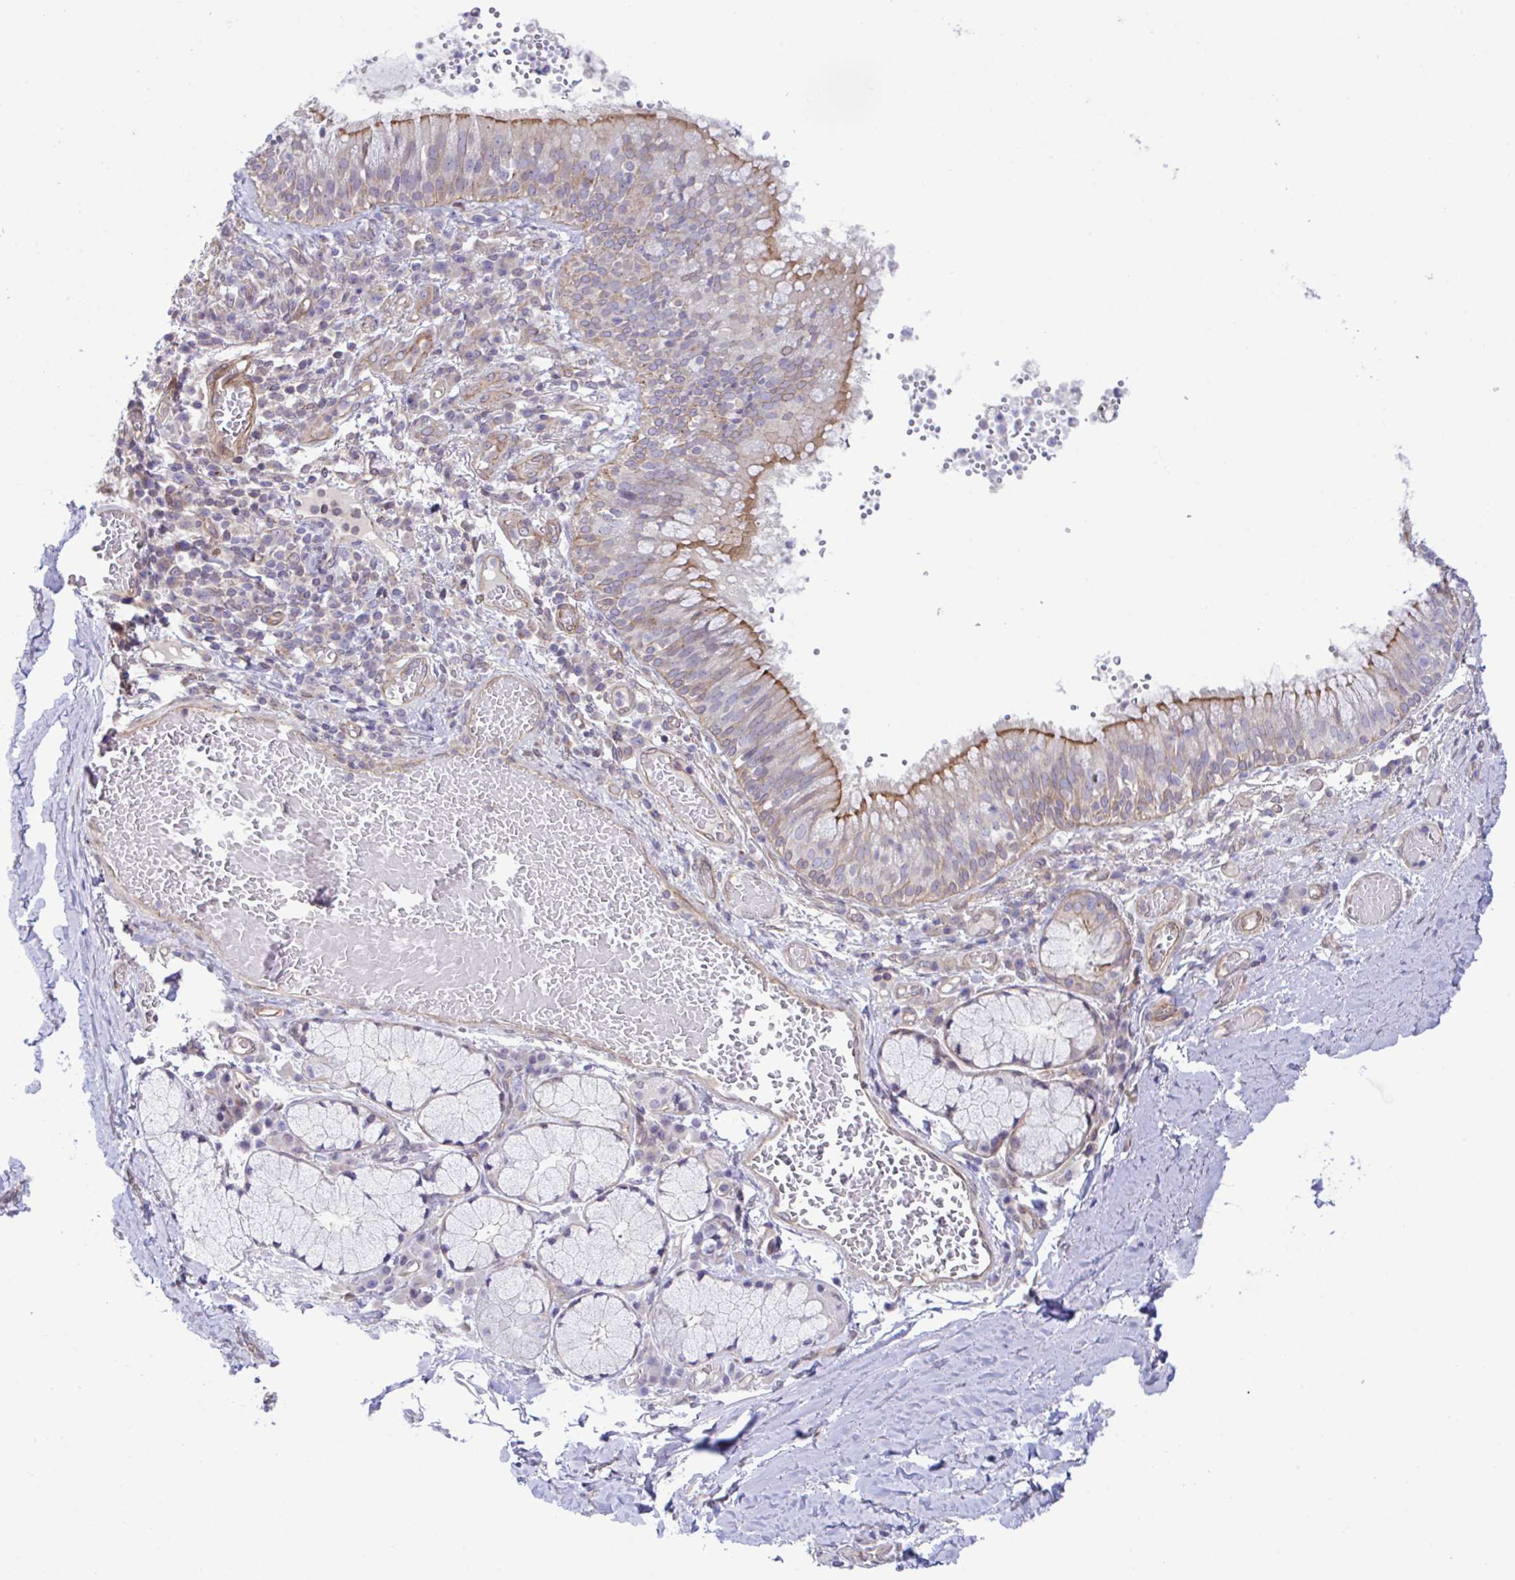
{"staining": {"intensity": "negative", "quantity": "none", "location": "none"}, "tissue": "soft tissue", "cell_type": "Fibroblasts", "image_type": "normal", "snomed": [{"axis": "morphology", "description": "Normal tissue, NOS"}, {"axis": "topography", "description": "Cartilage tissue"}, {"axis": "topography", "description": "Bronchus"}], "caption": "The image shows no staining of fibroblasts in normal soft tissue.", "gene": "ZBED3", "patient": {"sex": "male", "age": 56}}